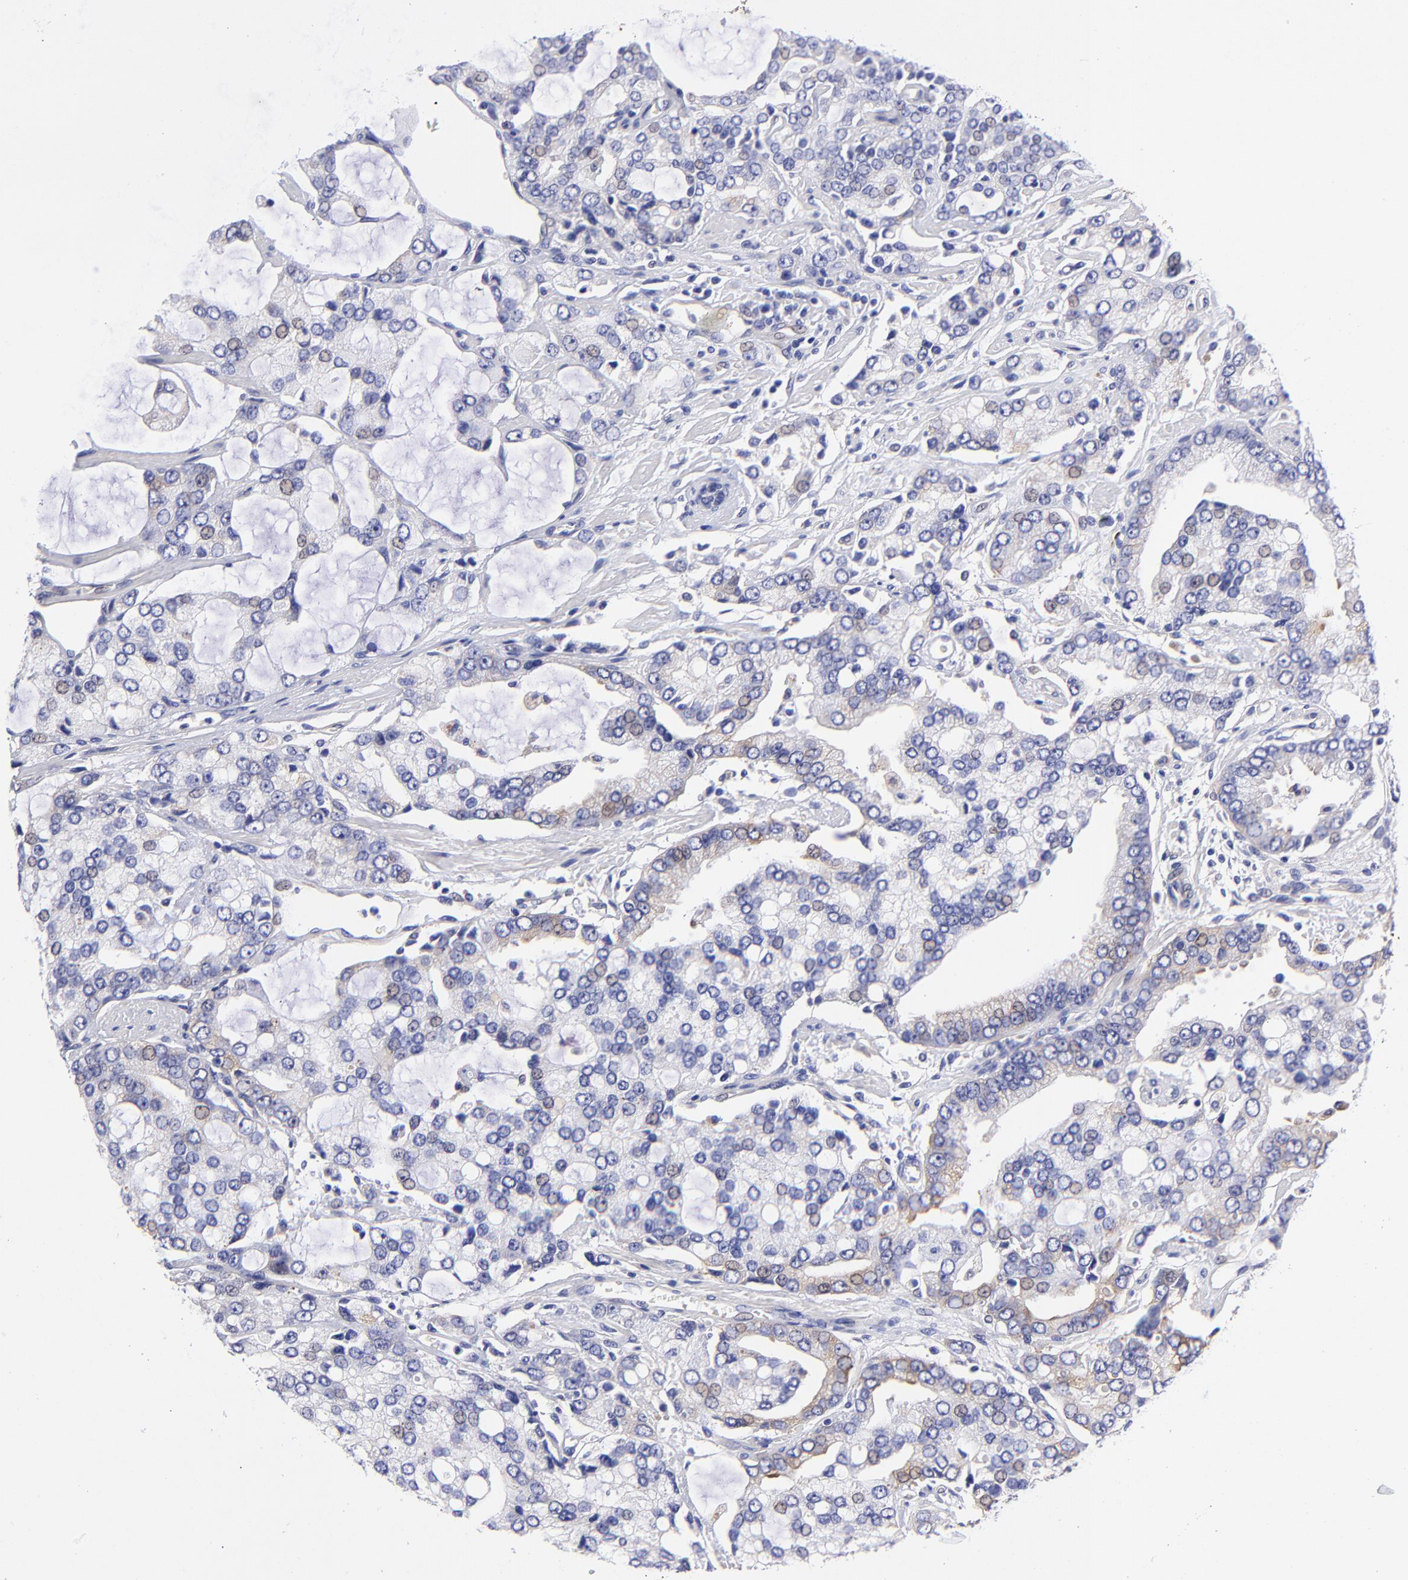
{"staining": {"intensity": "moderate", "quantity": "<25%", "location": "cytoplasmic/membranous"}, "tissue": "prostate cancer", "cell_type": "Tumor cells", "image_type": "cancer", "snomed": [{"axis": "morphology", "description": "Adenocarcinoma, High grade"}, {"axis": "topography", "description": "Prostate"}], "caption": "Immunohistochemical staining of human prostate cancer demonstrates low levels of moderate cytoplasmic/membranous expression in approximately <25% of tumor cells. Ihc stains the protein of interest in brown and the nuclei are stained blue.", "gene": "PPFIBP1", "patient": {"sex": "male", "age": 67}}